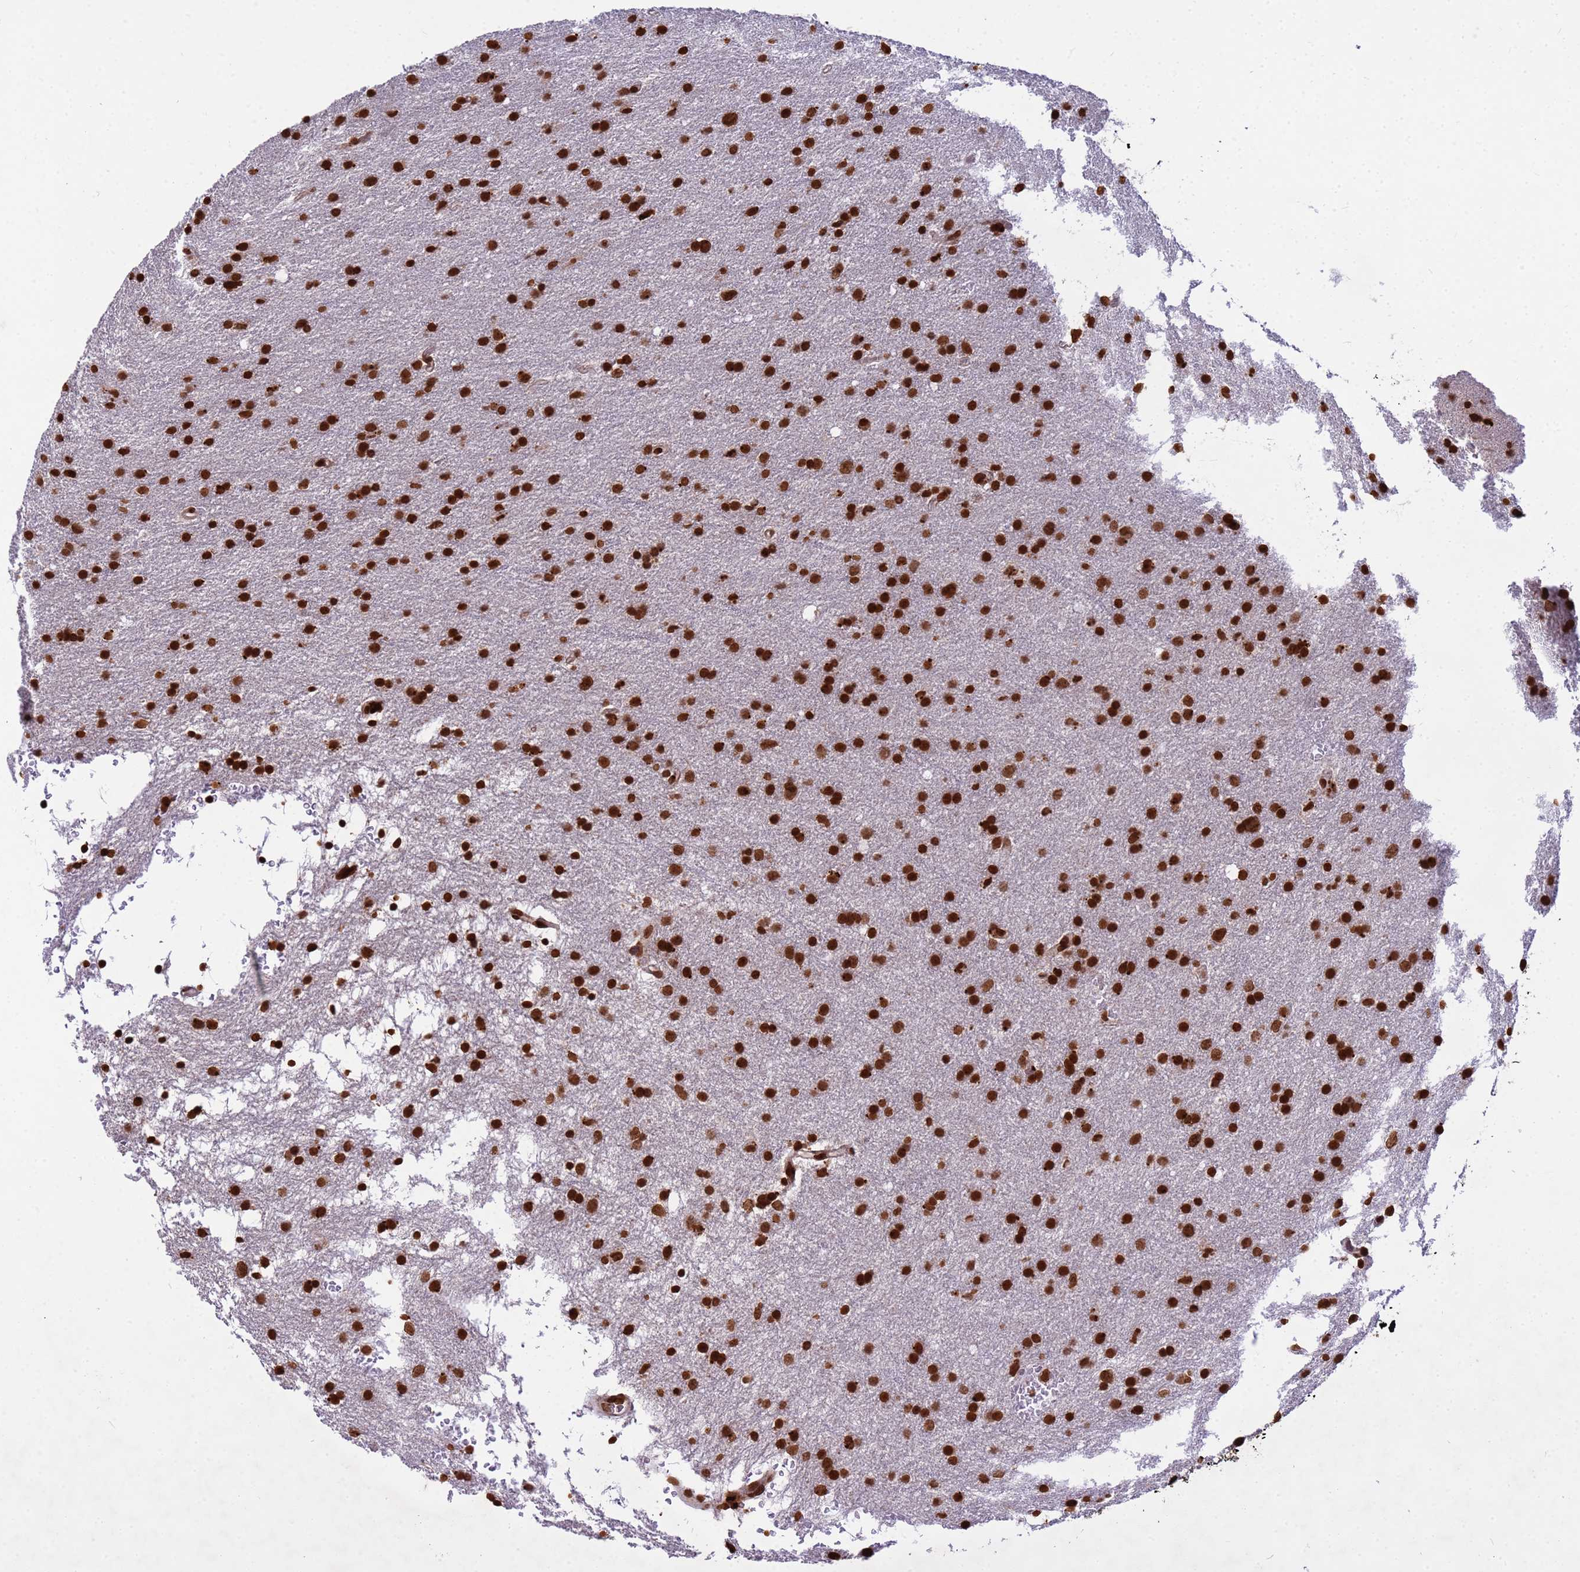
{"staining": {"intensity": "strong", "quantity": ">75%", "location": "nuclear"}, "tissue": "glioma", "cell_type": "Tumor cells", "image_type": "cancer", "snomed": [{"axis": "morphology", "description": "Glioma, malignant, High grade"}, {"axis": "topography", "description": "Cerebral cortex"}], "caption": "Strong nuclear protein staining is appreciated in about >75% of tumor cells in glioma. Using DAB (3,3'-diaminobenzidine) (brown) and hematoxylin (blue) stains, captured at high magnification using brightfield microscopy.", "gene": "H3-3B", "patient": {"sex": "female", "age": 36}}